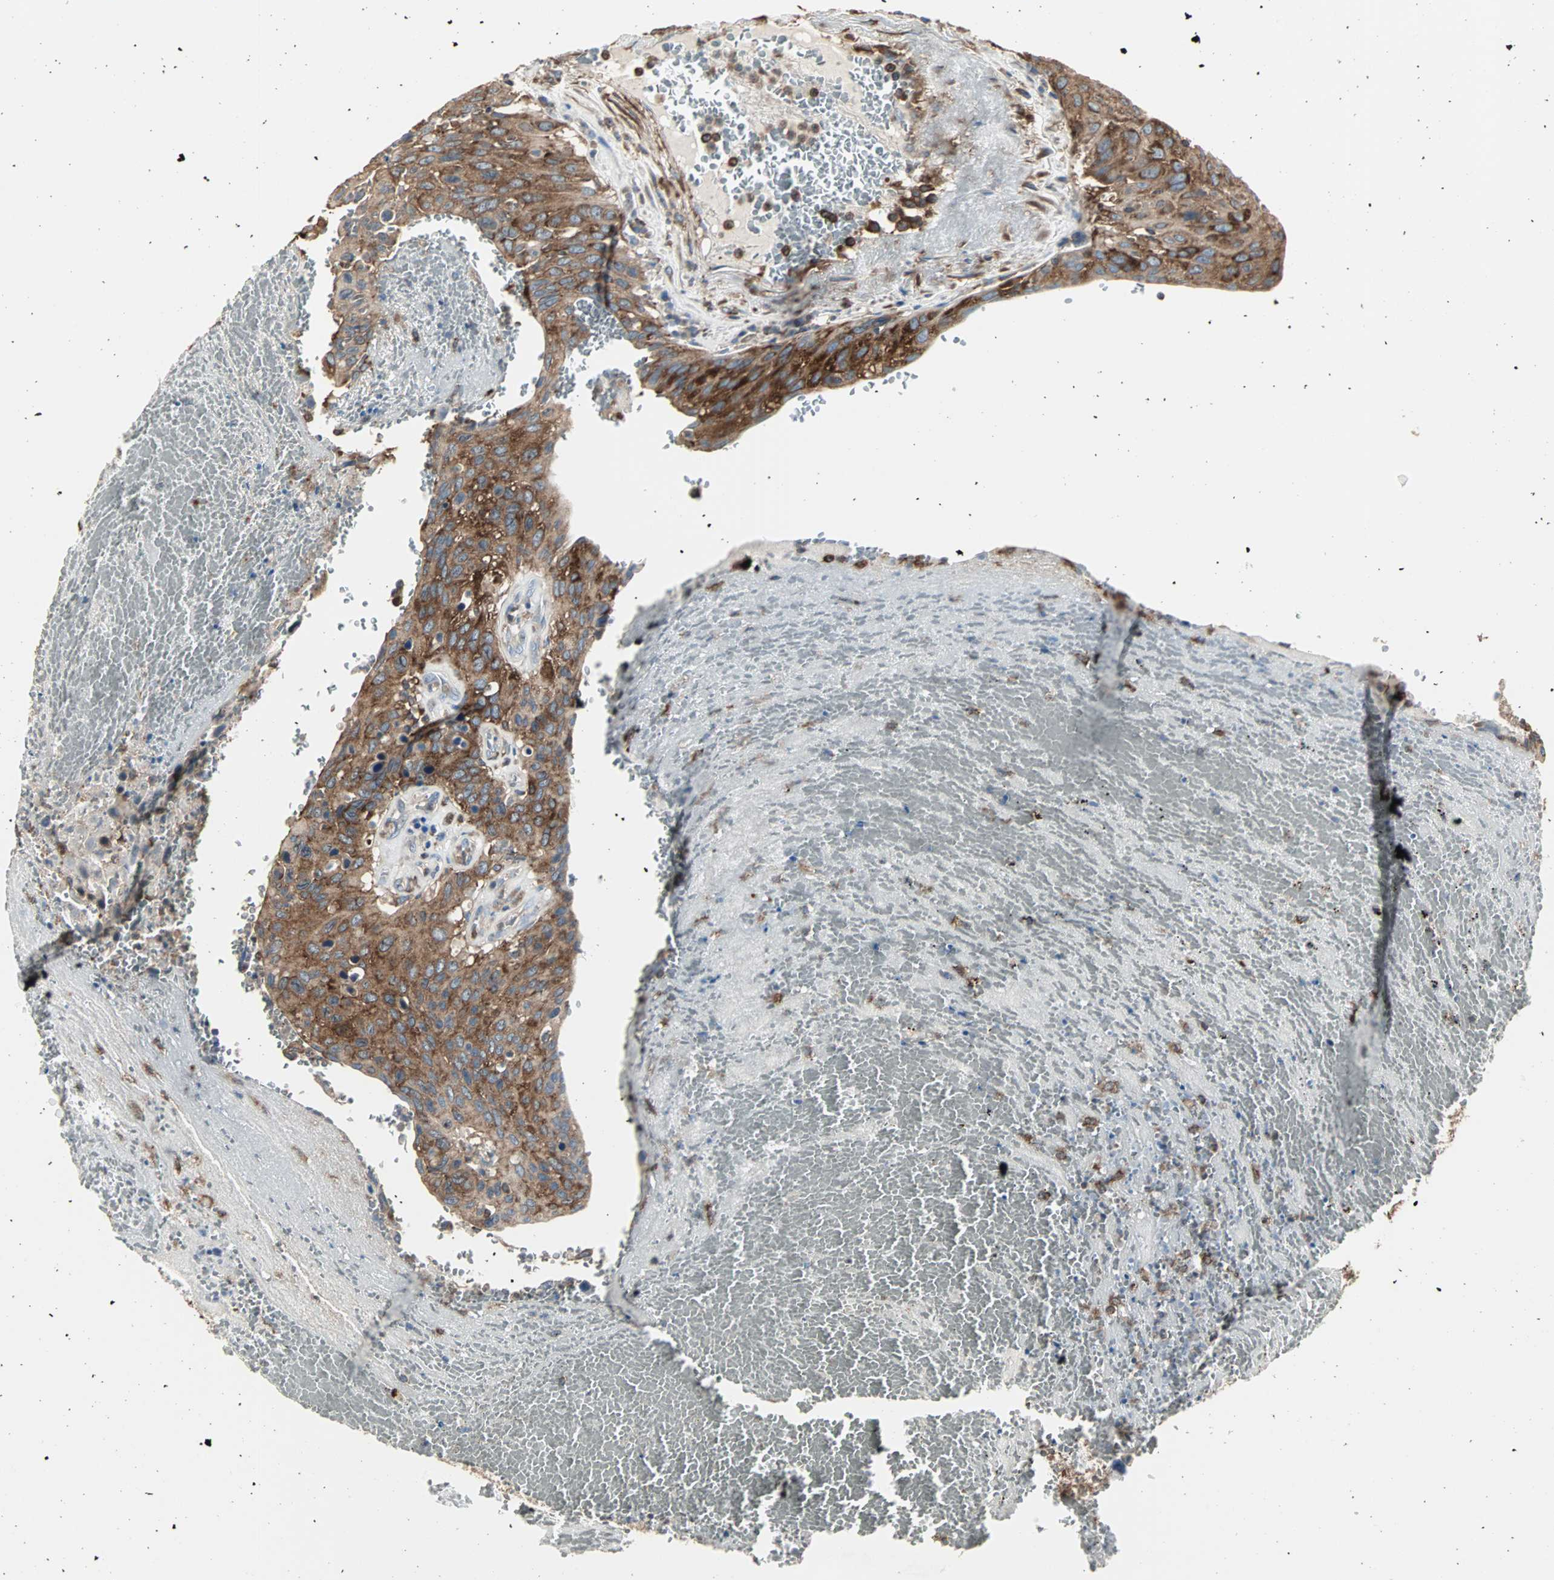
{"staining": {"intensity": "strong", "quantity": ">75%", "location": "cytoplasmic/membranous"}, "tissue": "urothelial cancer", "cell_type": "Tumor cells", "image_type": "cancer", "snomed": [{"axis": "morphology", "description": "Urothelial carcinoma, High grade"}, {"axis": "topography", "description": "Urinary bladder"}], "caption": "Human urothelial cancer stained for a protein (brown) shows strong cytoplasmic/membranous positive expression in about >75% of tumor cells.", "gene": "LRRFIP1", "patient": {"sex": "male", "age": 66}}